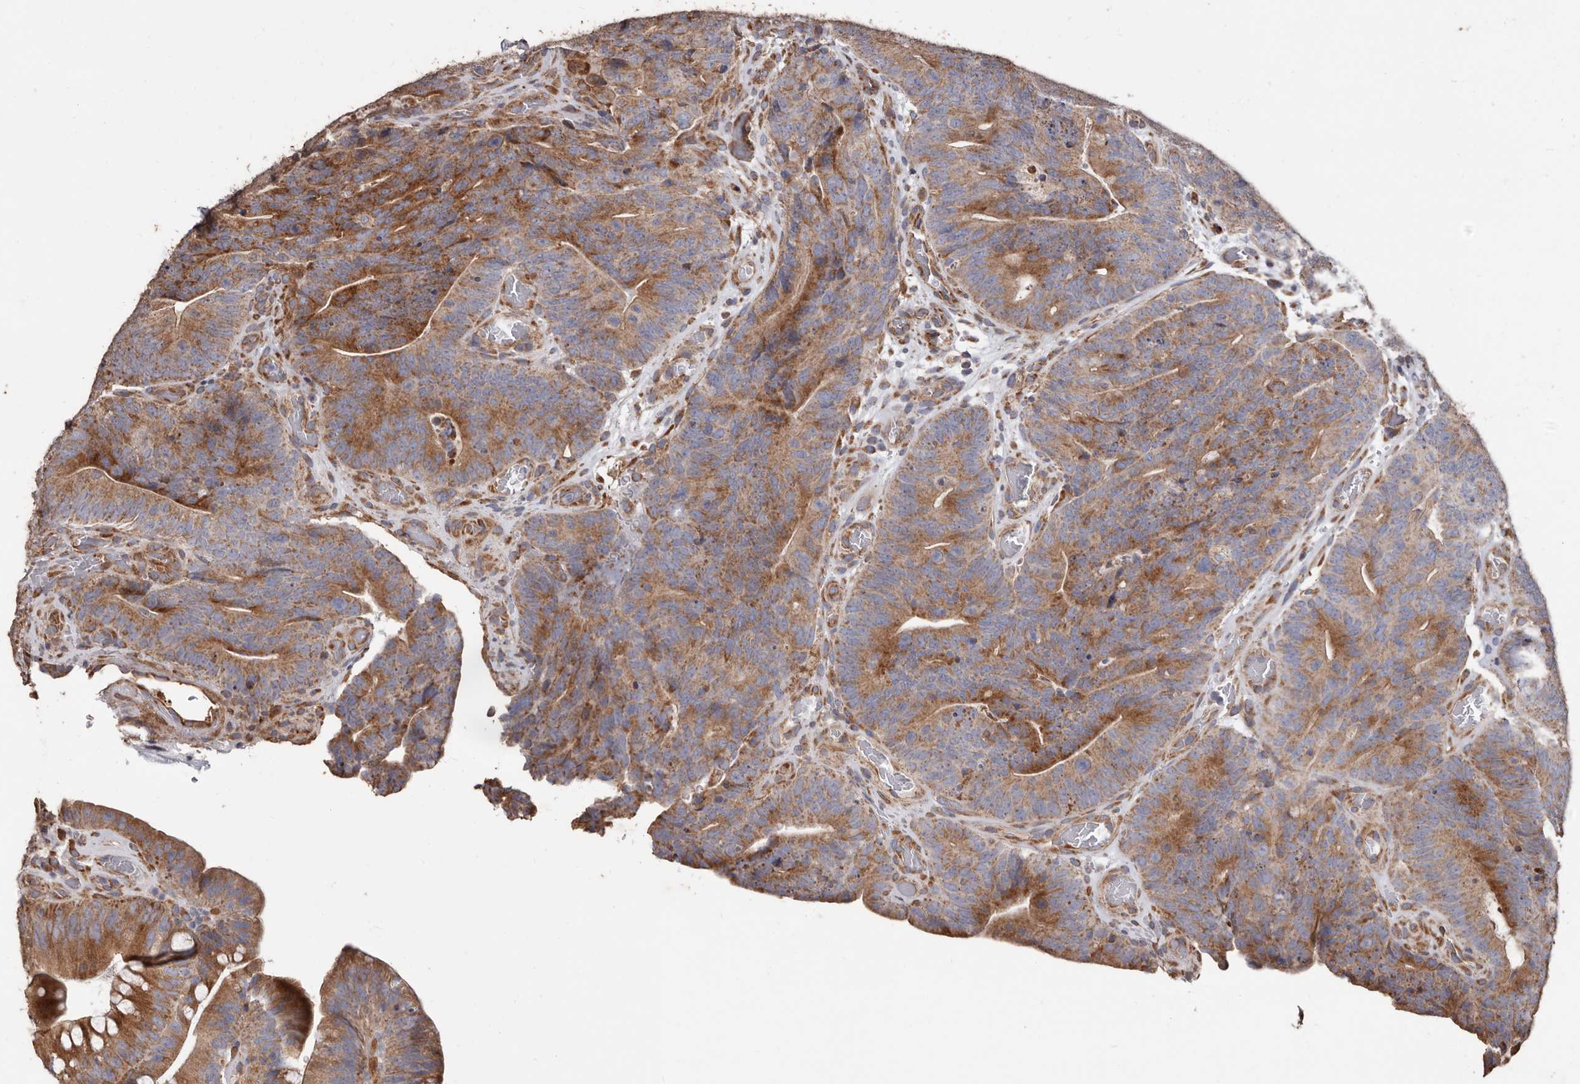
{"staining": {"intensity": "strong", "quantity": ">75%", "location": "cytoplasmic/membranous"}, "tissue": "colorectal cancer", "cell_type": "Tumor cells", "image_type": "cancer", "snomed": [{"axis": "morphology", "description": "Normal tissue, NOS"}, {"axis": "topography", "description": "Colon"}], "caption": "Immunohistochemical staining of human colorectal cancer reveals high levels of strong cytoplasmic/membranous staining in about >75% of tumor cells. Ihc stains the protein in brown and the nuclei are stained blue.", "gene": "OSGIN2", "patient": {"sex": "female", "age": 82}}